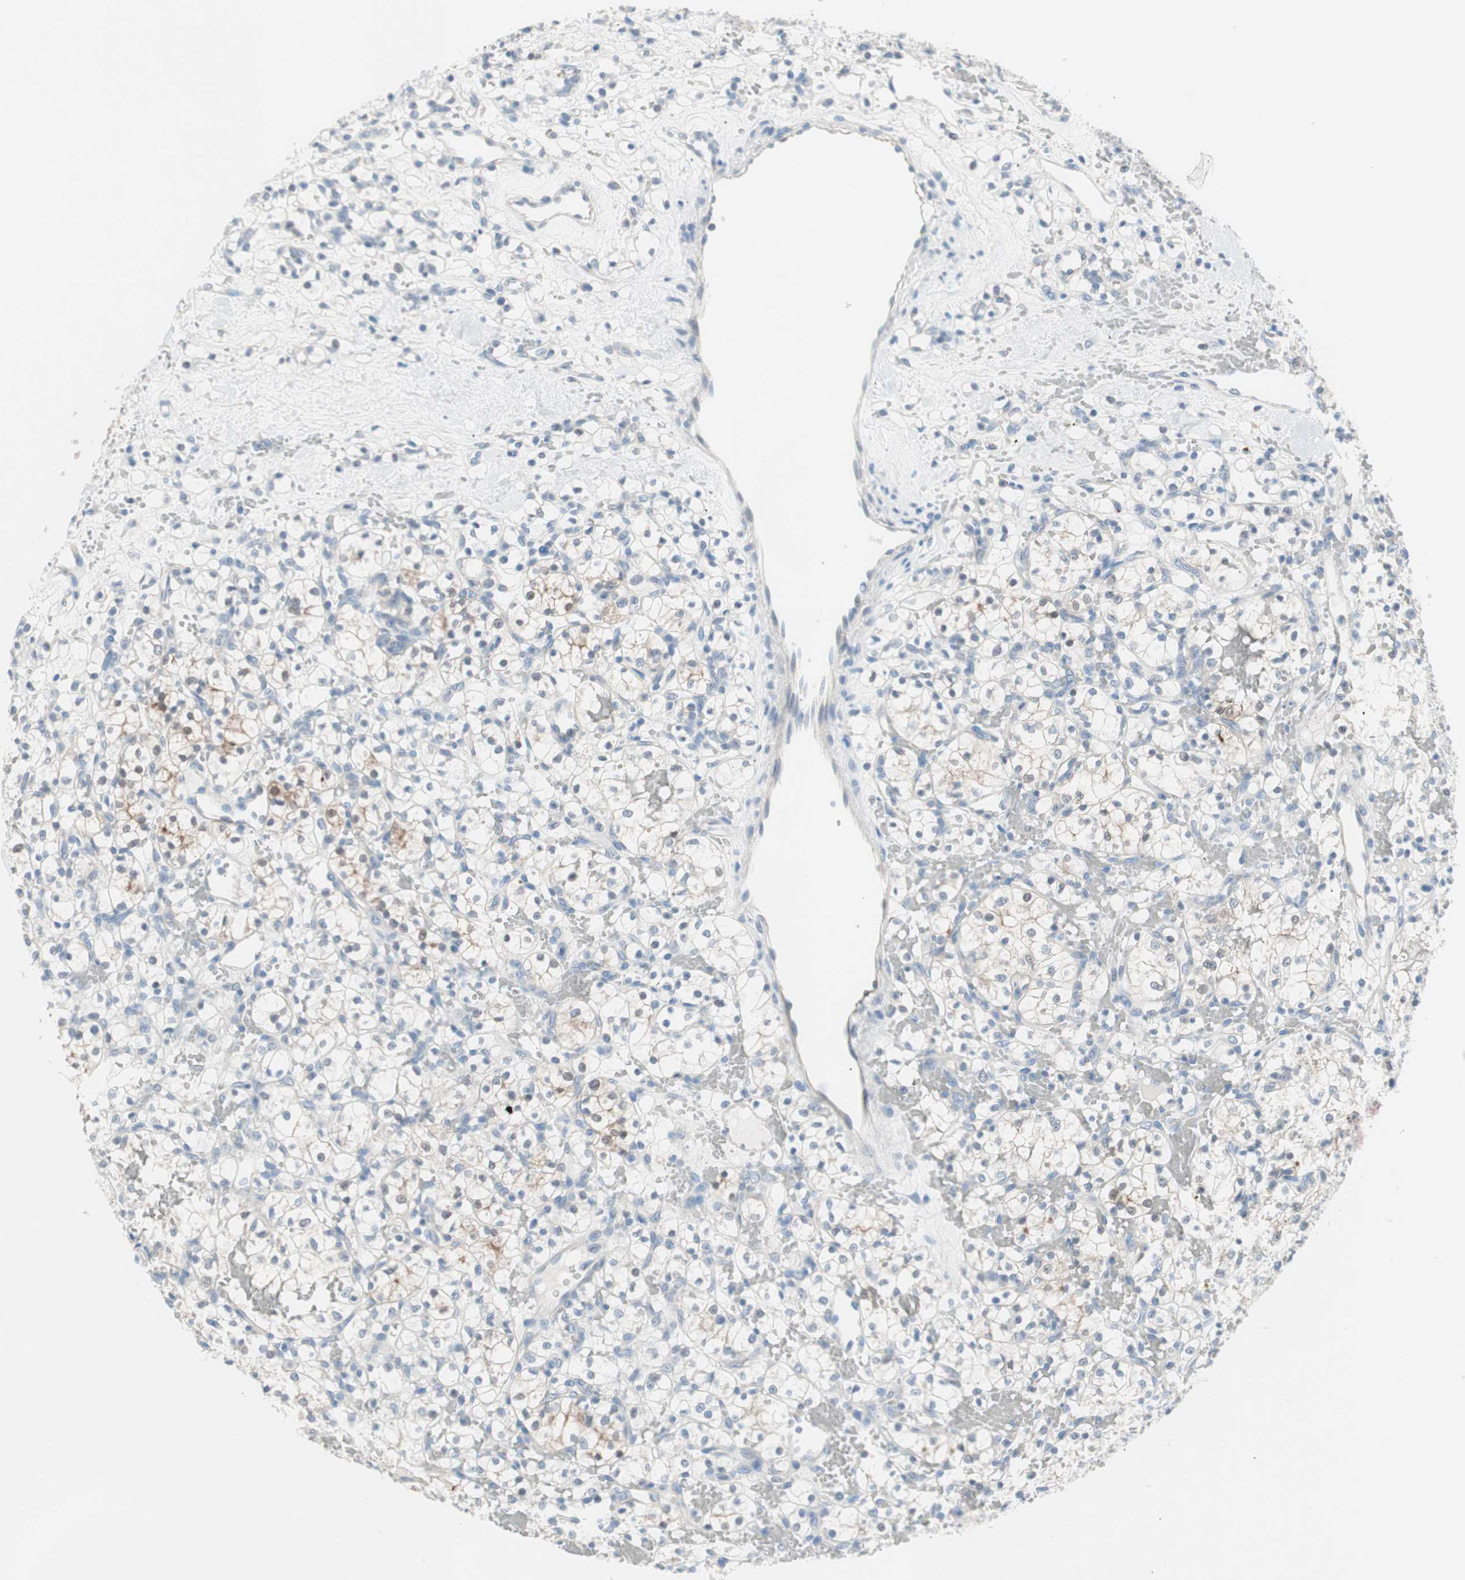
{"staining": {"intensity": "moderate", "quantity": "<25%", "location": "cytoplasmic/membranous"}, "tissue": "renal cancer", "cell_type": "Tumor cells", "image_type": "cancer", "snomed": [{"axis": "morphology", "description": "Adenocarcinoma, NOS"}, {"axis": "topography", "description": "Kidney"}], "caption": "Human renal cancer stained with a protein marker reveals moderate staining in tumor cells.", "gene": "VIL1", "patient": {"sex": "female", "age": 60}}